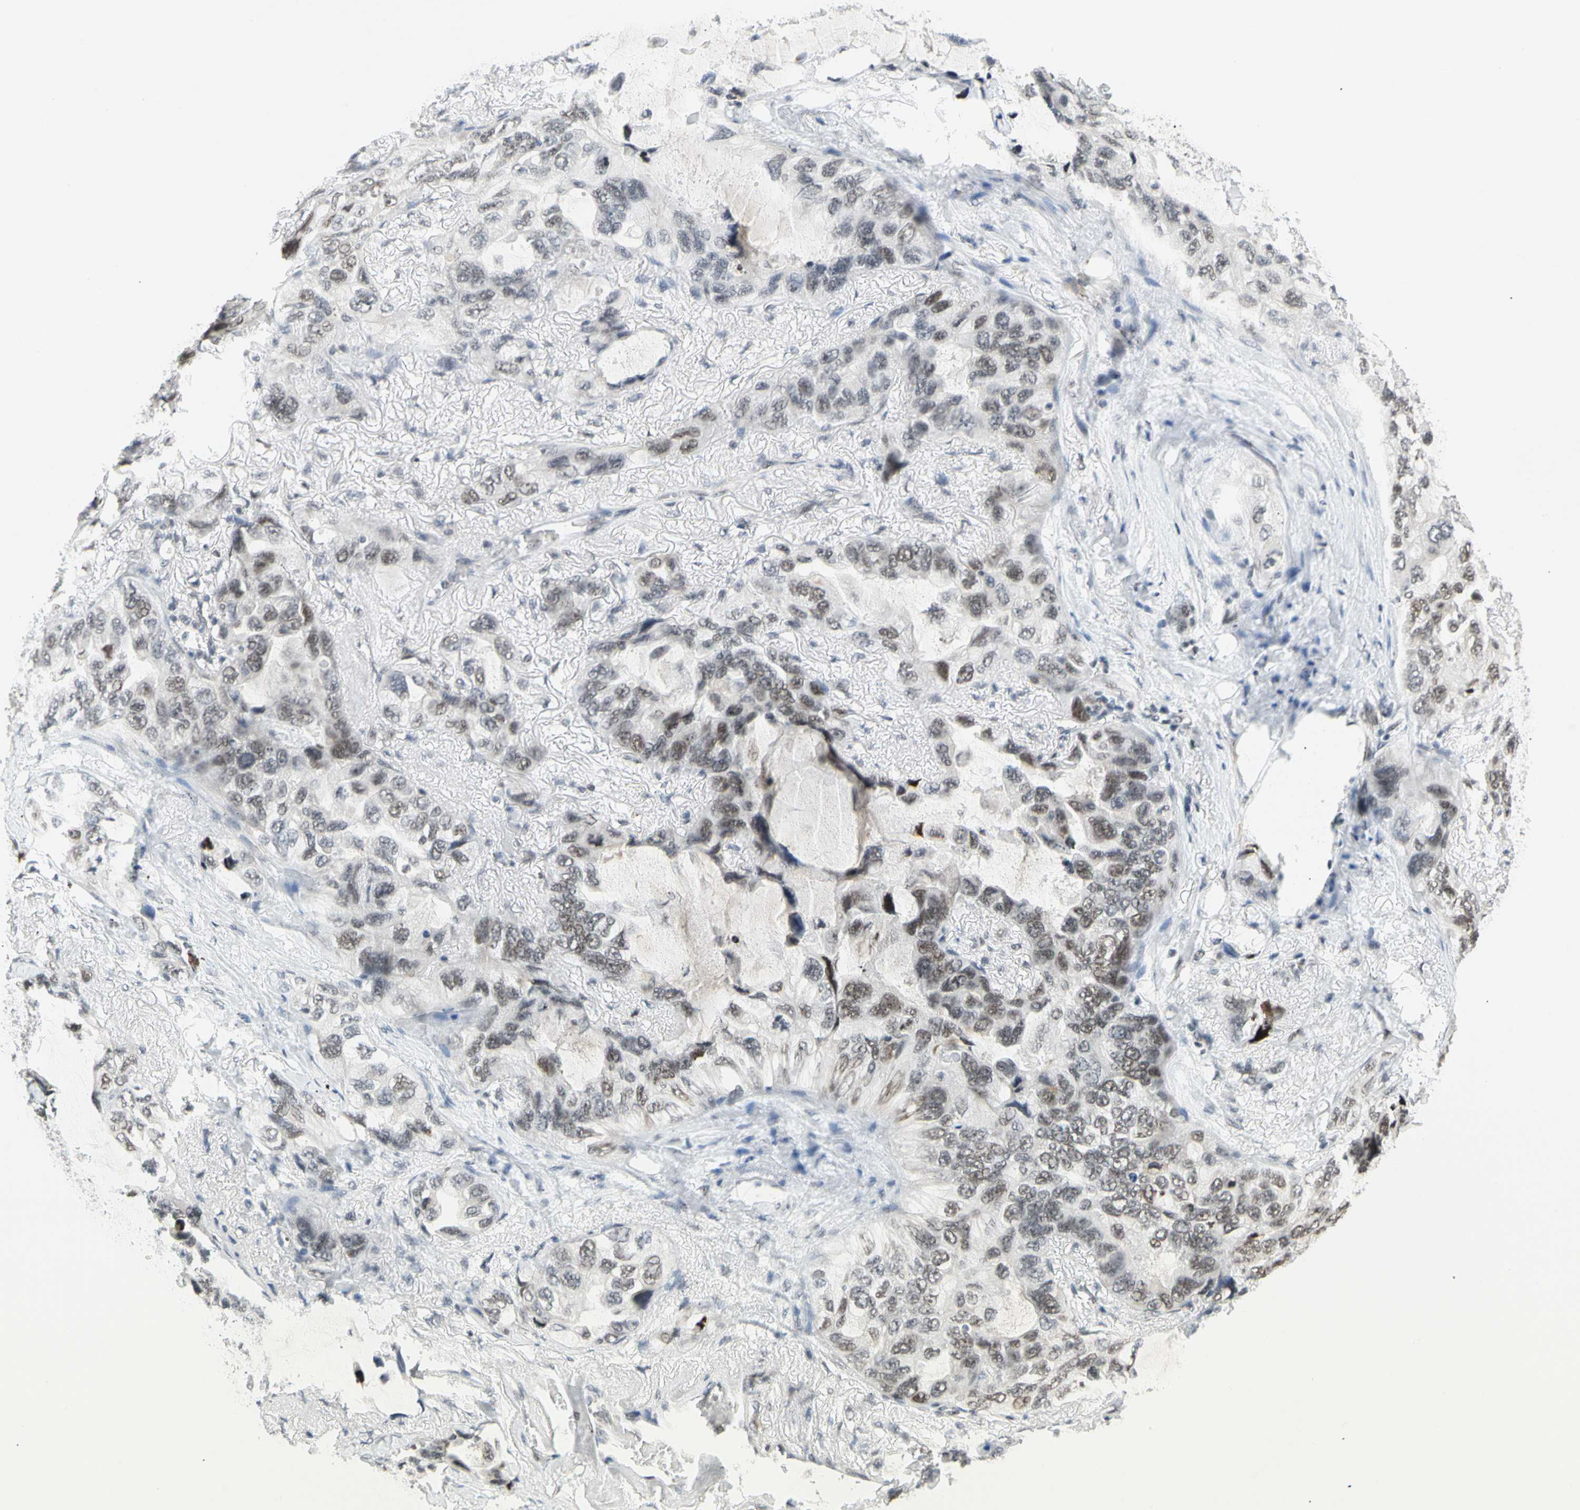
{"staining": {"intensity": "weak", "quantity": "<25%", "location": "nuclear"}, "tissue": "lung cancer", "cell_type": "Tumor cells", "image_type": "cancer", "snomed": [{"axis": "morphology", "description": "Squamous cell carcinoma, NOS"}, {"axis": "topography", "description": "Lung"}], "caption": "A photomicrograph of lung cancer (squamous cell carcinoma) stained for a protein exhibits no brown staining in tumor cells.", "gene": "ZSCAN16", "patient": {"sex": "female", "age": 73}}